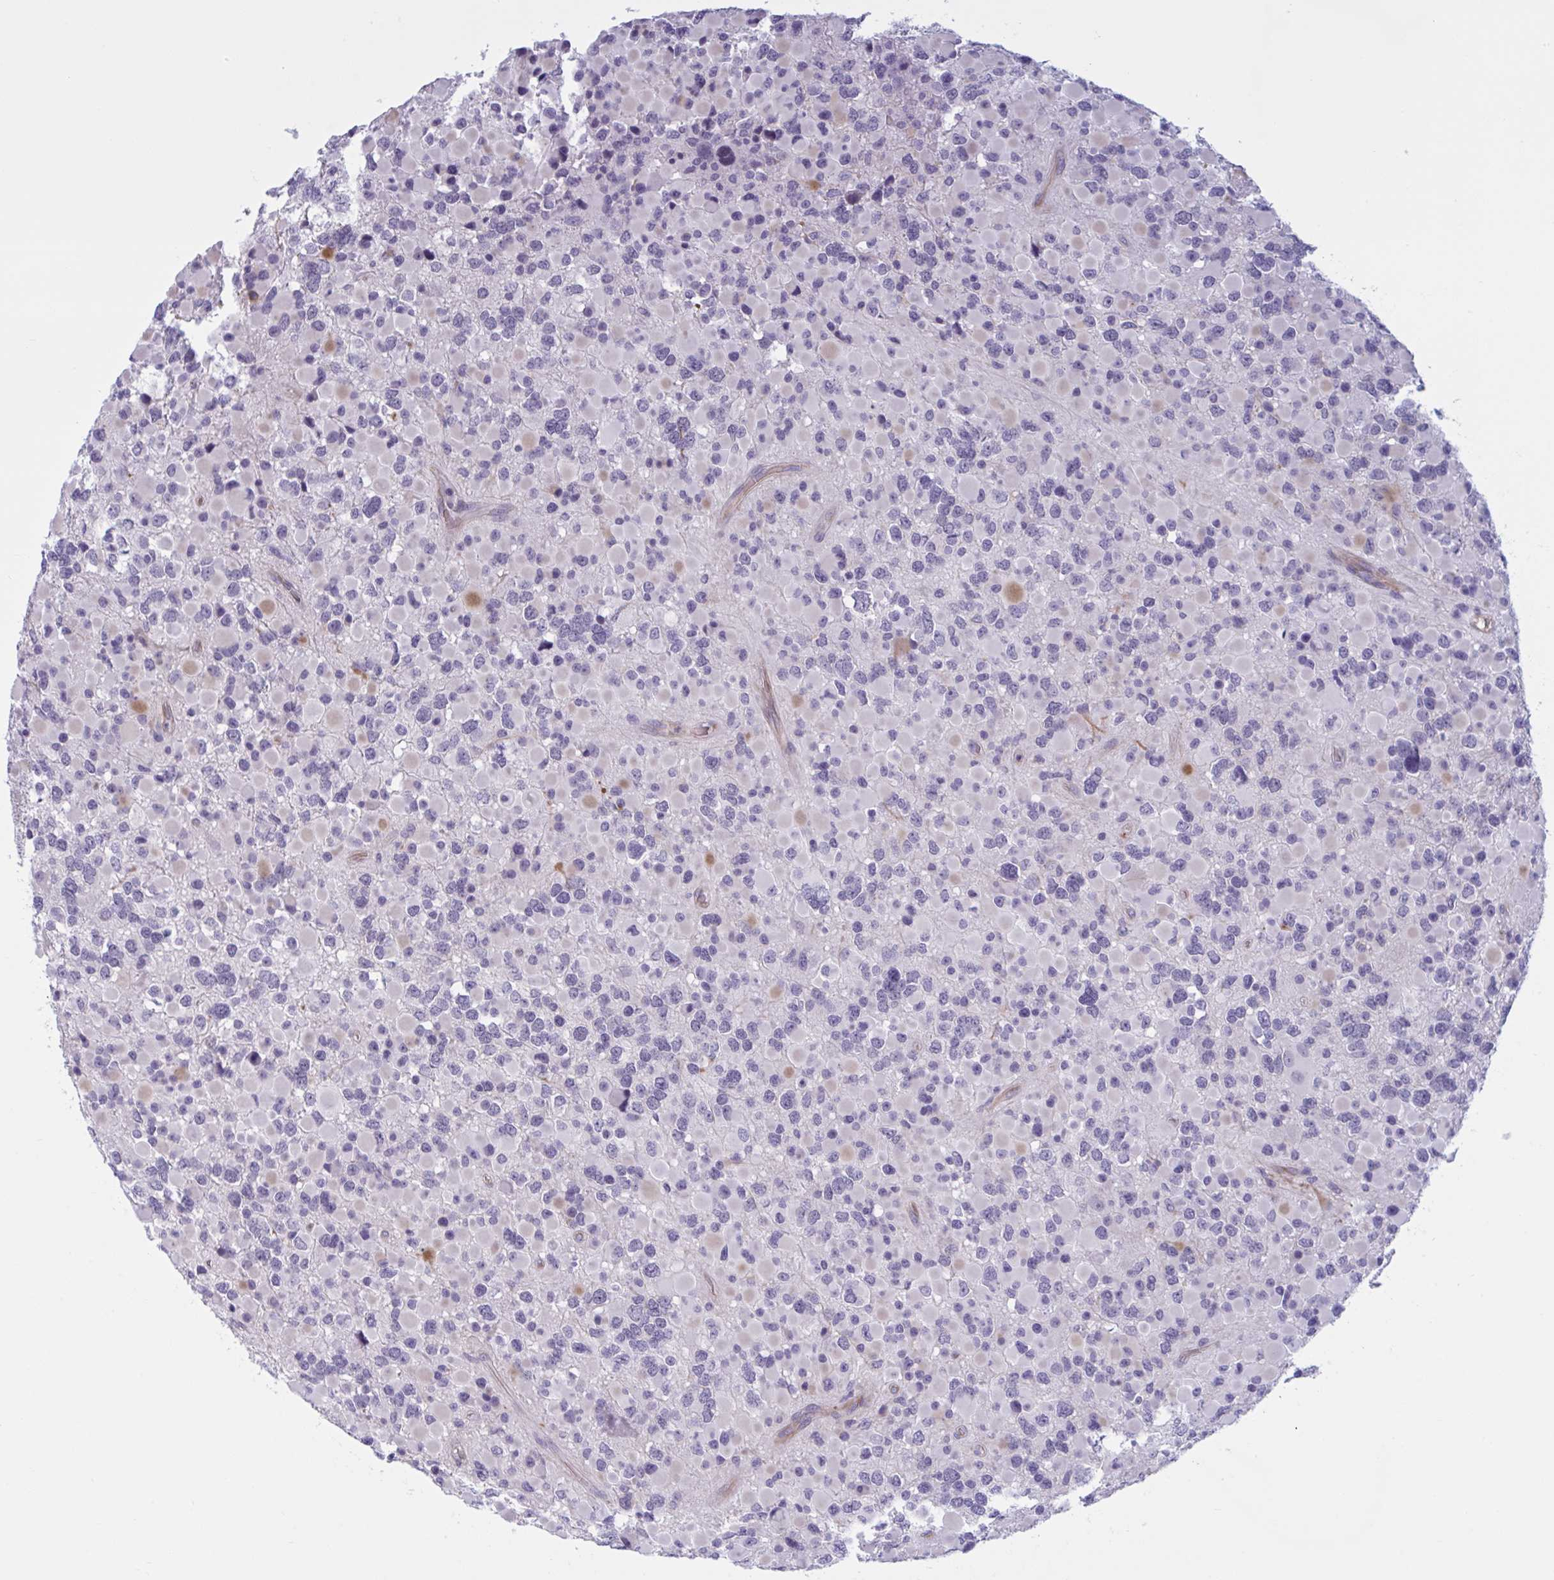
{"staining": {"intensity": "negative", "quantity": "none", "location": "none"}, "tissue": "glioma", "cell_type": "Tumor cells", "image_type": "cancer", "snomed": [{"axis": "morphology", "description": "Glioma, malignant, High grade"}, {"axis": "topography", "description": "Brain"}], "caption": "An immunohistochemistry image of glioma is shown. There is no staining in tumor cells of glioma.", "gene": "OR1L3", "patient": {"sex": "female", "age": 40}}